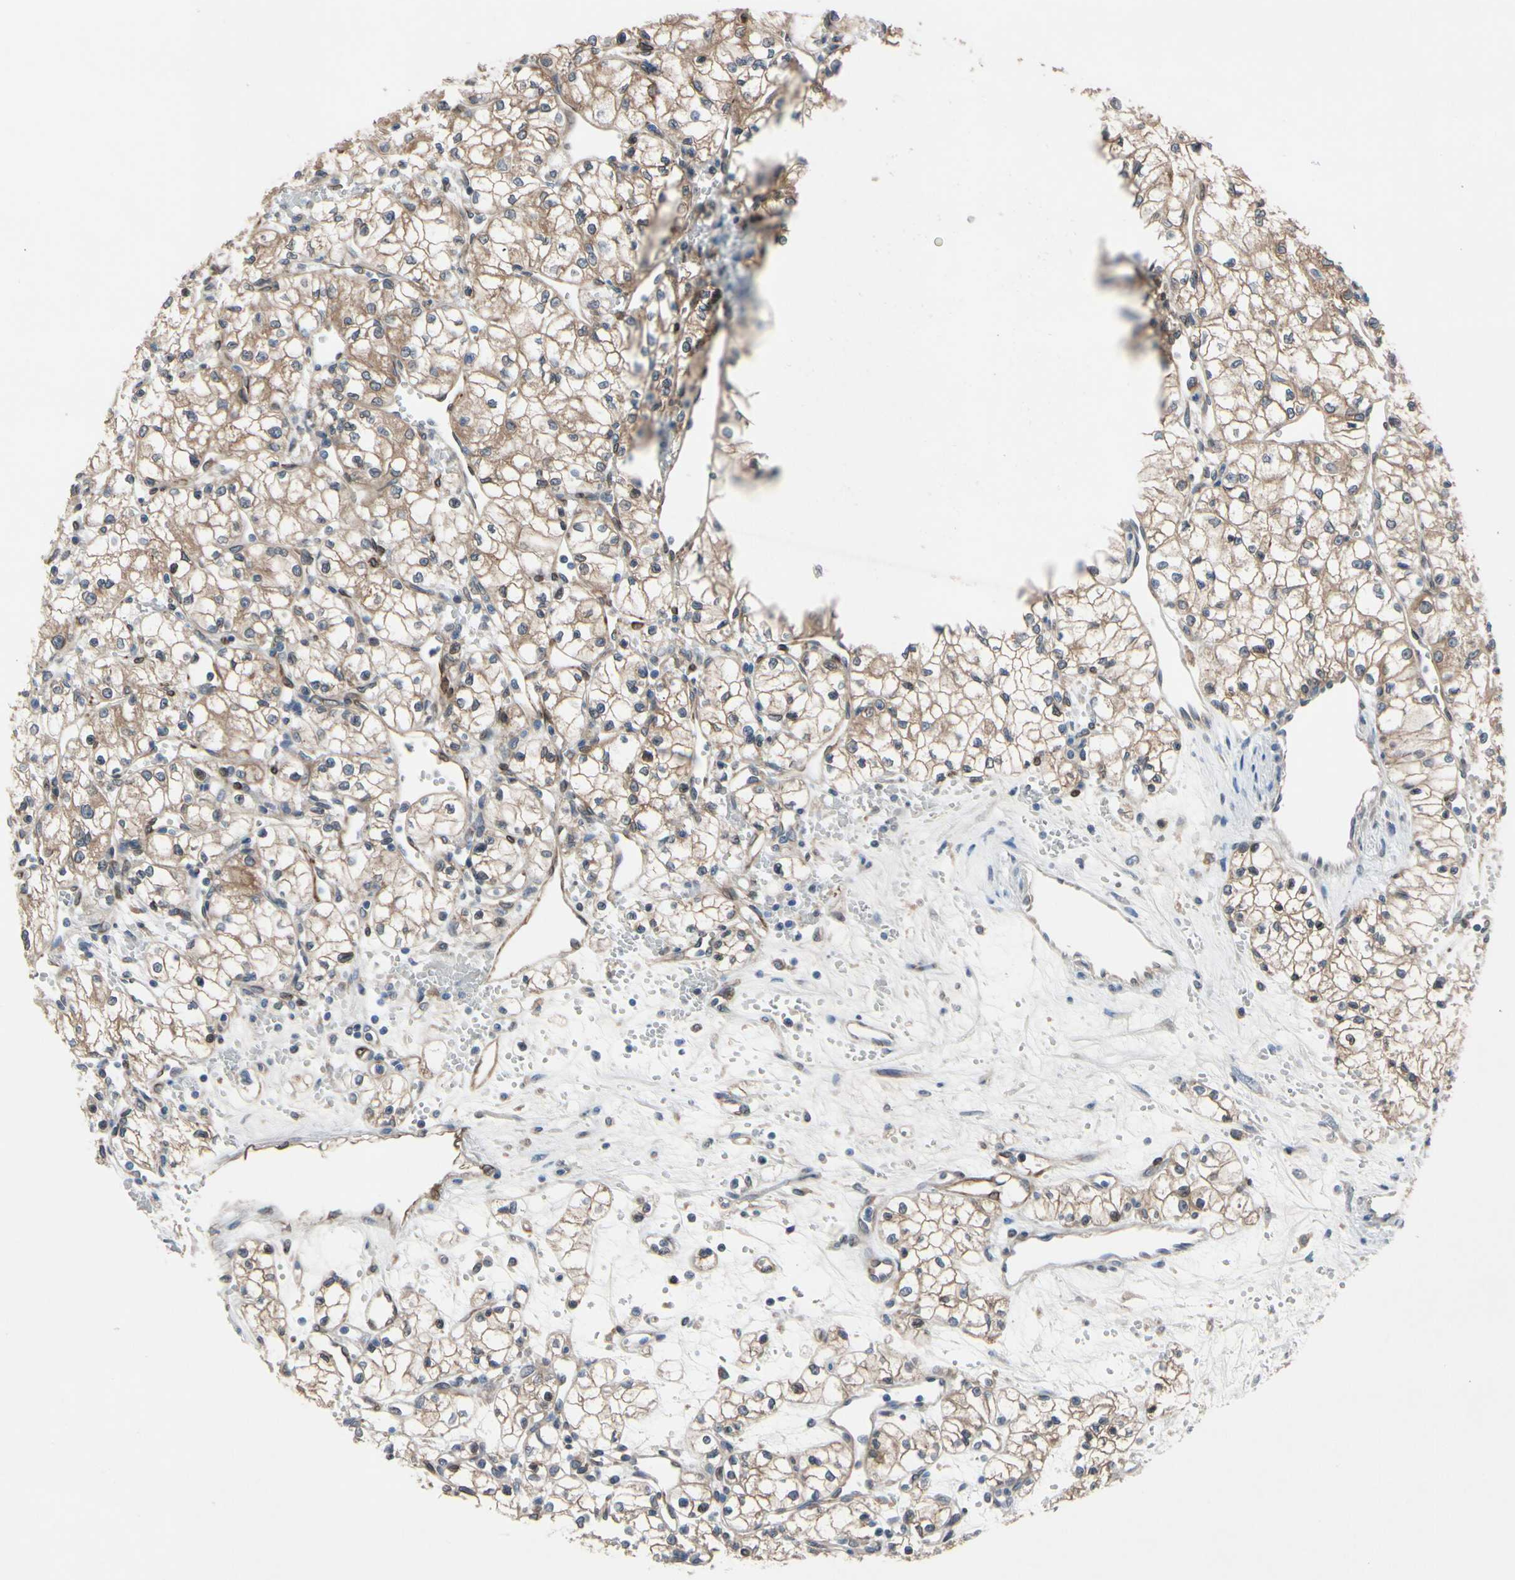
{"staining": {"intensity": "weak", "quantity": "25%-75%", "location": "cytoplasmic/membranous"}, "tissue": "renal cancer", "cell_type": "Tumor cells", "image_type": "cancer", "snomed": [{"axis": "morphology", "description": "Normal tissue, NOS"}, {"axis": "morphology", "description": "Adenocarcinoma, NOS"}, {"axis": "topography", "description": "Kidney"}], "caption": "Brown immunohistochemical staining in human renal cancer demonstrates weak cytoplasmic/membranous positivity in approximately 25%-75% of tumor cells.", "gene": "PRXL2A", "patient": {"sex": "male", "age": 59}}